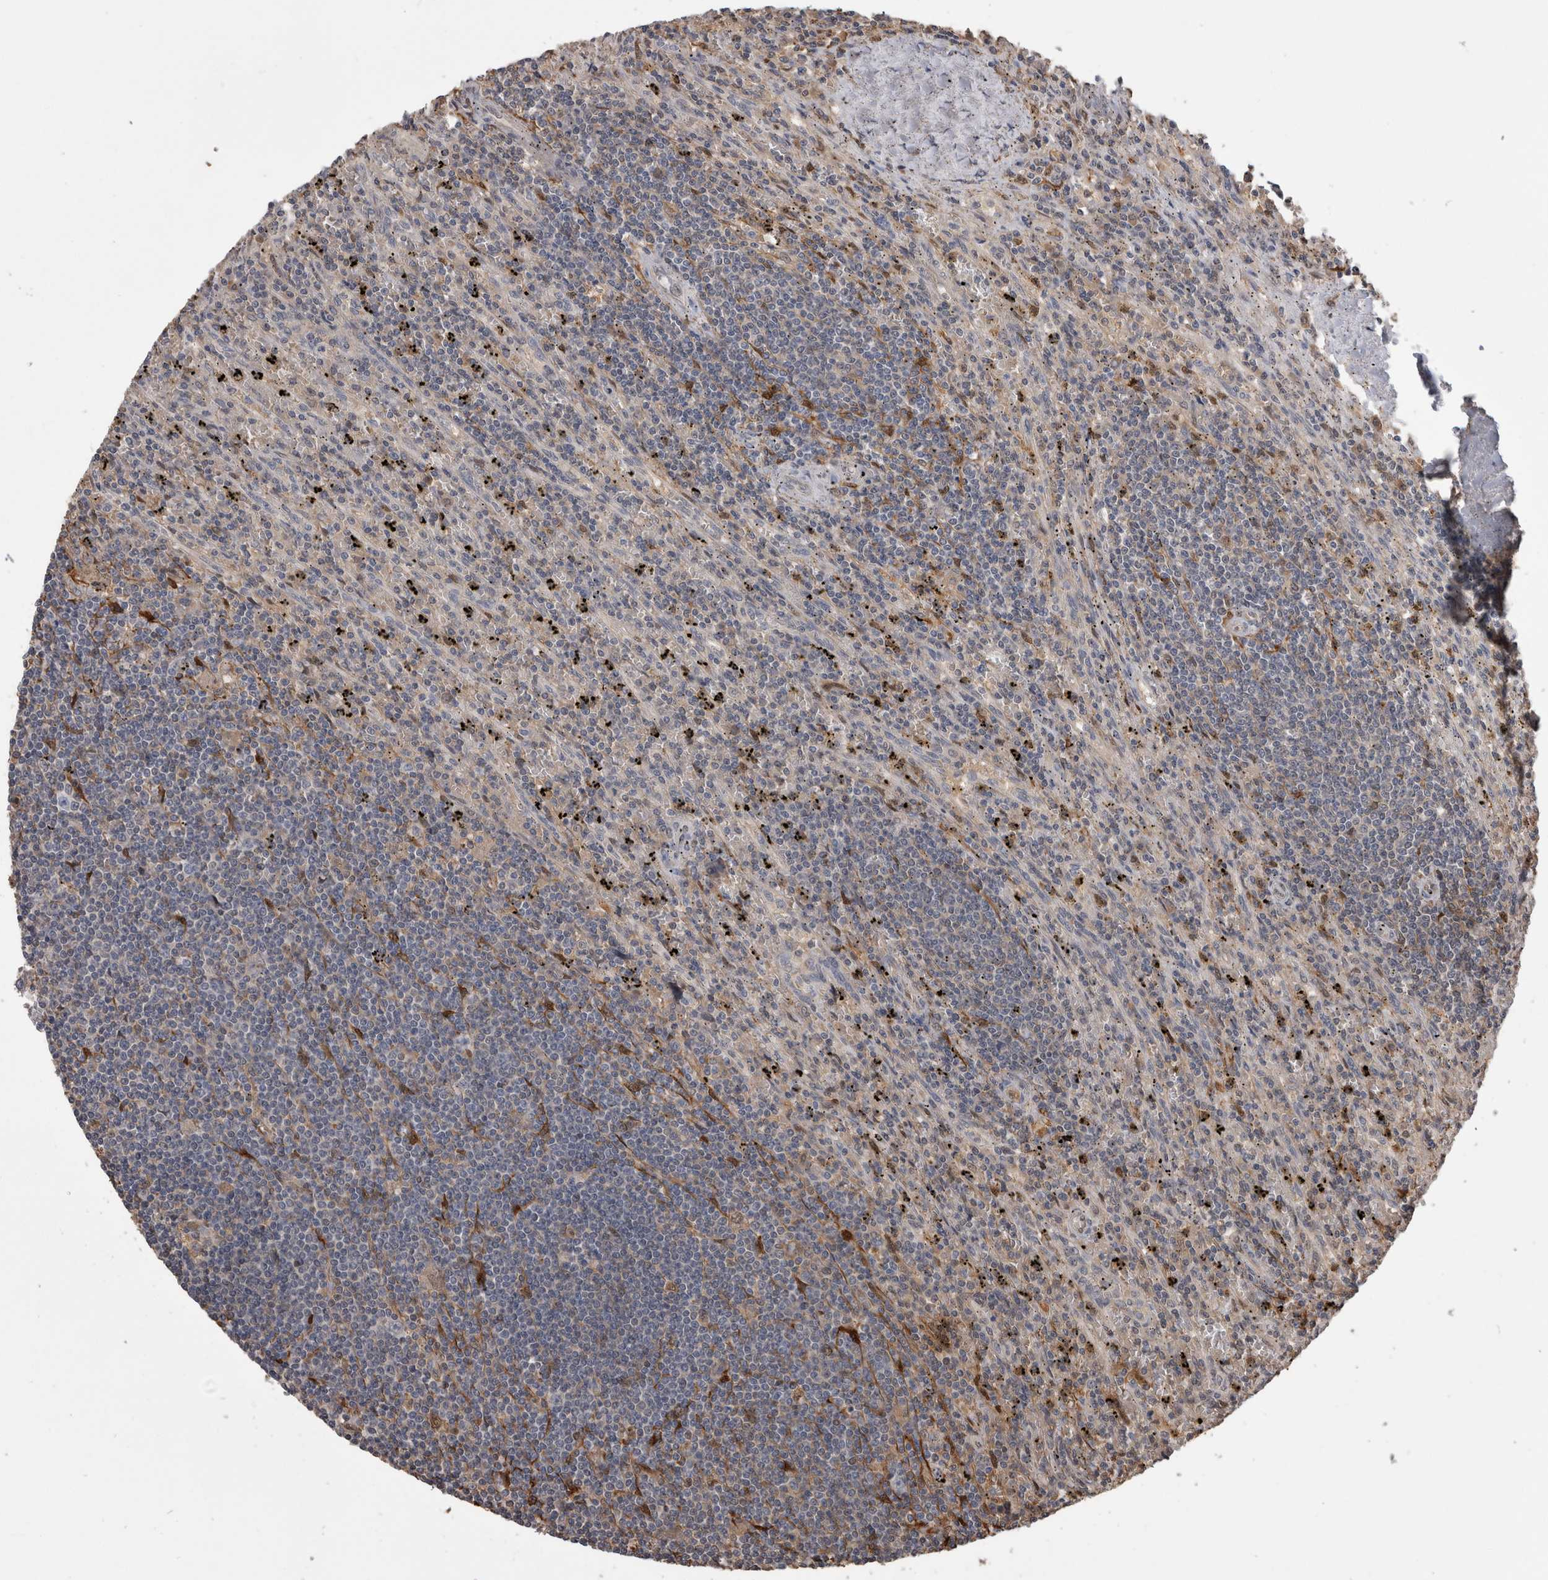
{"staining": {"intensity": "negative", "quantity": "none", "location": "none"}, "tissue": "lymphoma", "cell_type": "Tumor cells", "image_type": "cancer", "snomed": [{"axis": "morphology", "description": "Malignant lymphoma, non-Hodgkin's type, Low grade"}, {"axis": "topography", "description": "Spleen"}], "caption": "DAB (3,3'-diaminobenzidine) immunohistochemical staining of human lymphoma shows no significant expression in tumor cells. The staining was performed using DAB to visualize the protein expression in brown, while the nuclei were stained in blue with hematoxylin (Magnification: 20x).", "gene": "LXN", "patient": {"sex": "male", "age": 76}}